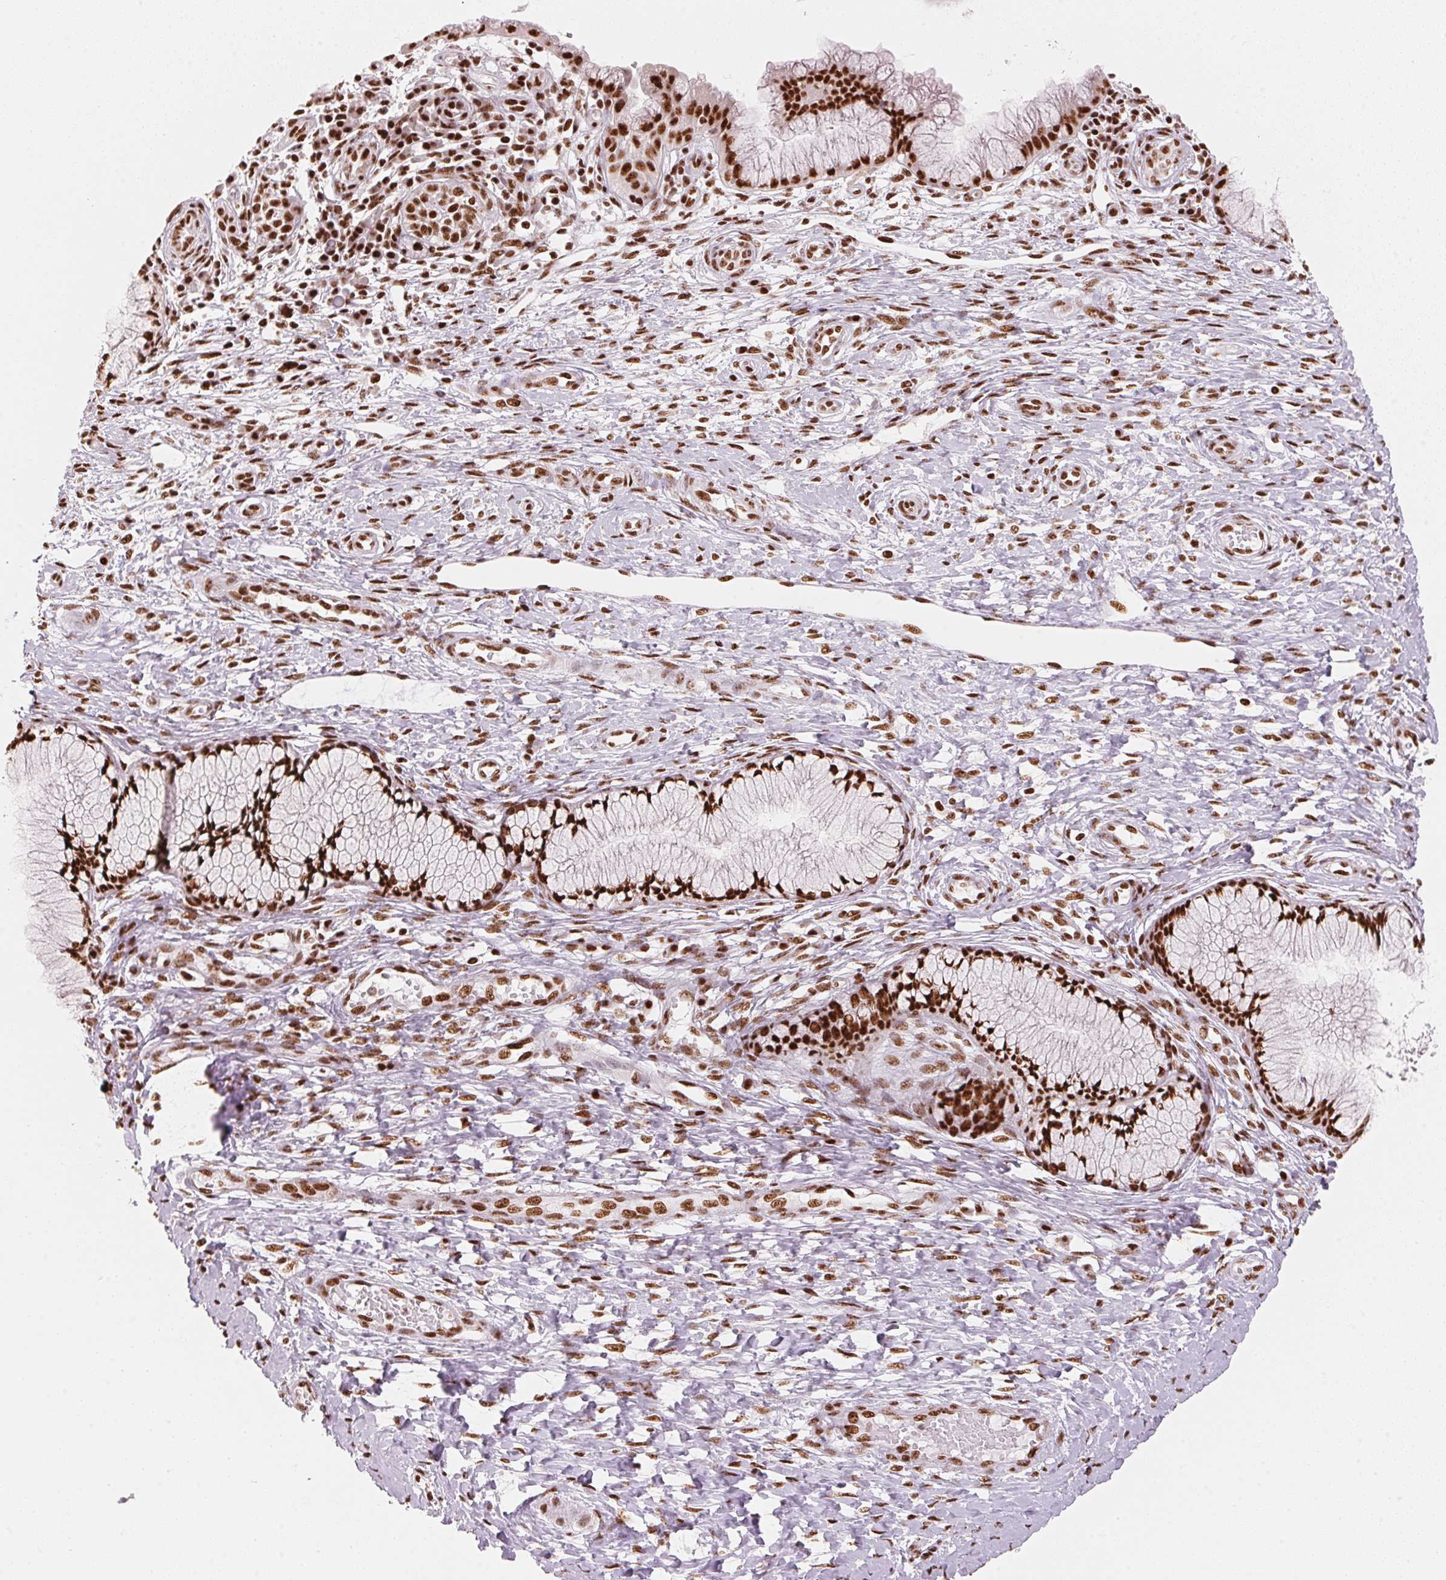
{"staining": {"intensity": "strong", "quantity": ">75%", "location": "nuclear"}, "tissue": "cervix", "cell_type": "Glandular cells", "image_type": "normal", "snomed": [{"axis": "morphology", "description": "Normal tissue, NOS"}, {"axis": "topography", "description": "Cervix"}], "caption": "DAB (3,3'-diaminobenzidine) immunohistochemical staining of benign cervix shows strong nuclear protein expression in about >75% of glandular cells.", "gene": "NXF1", "patient": {"sex": "female", "age": 37}}